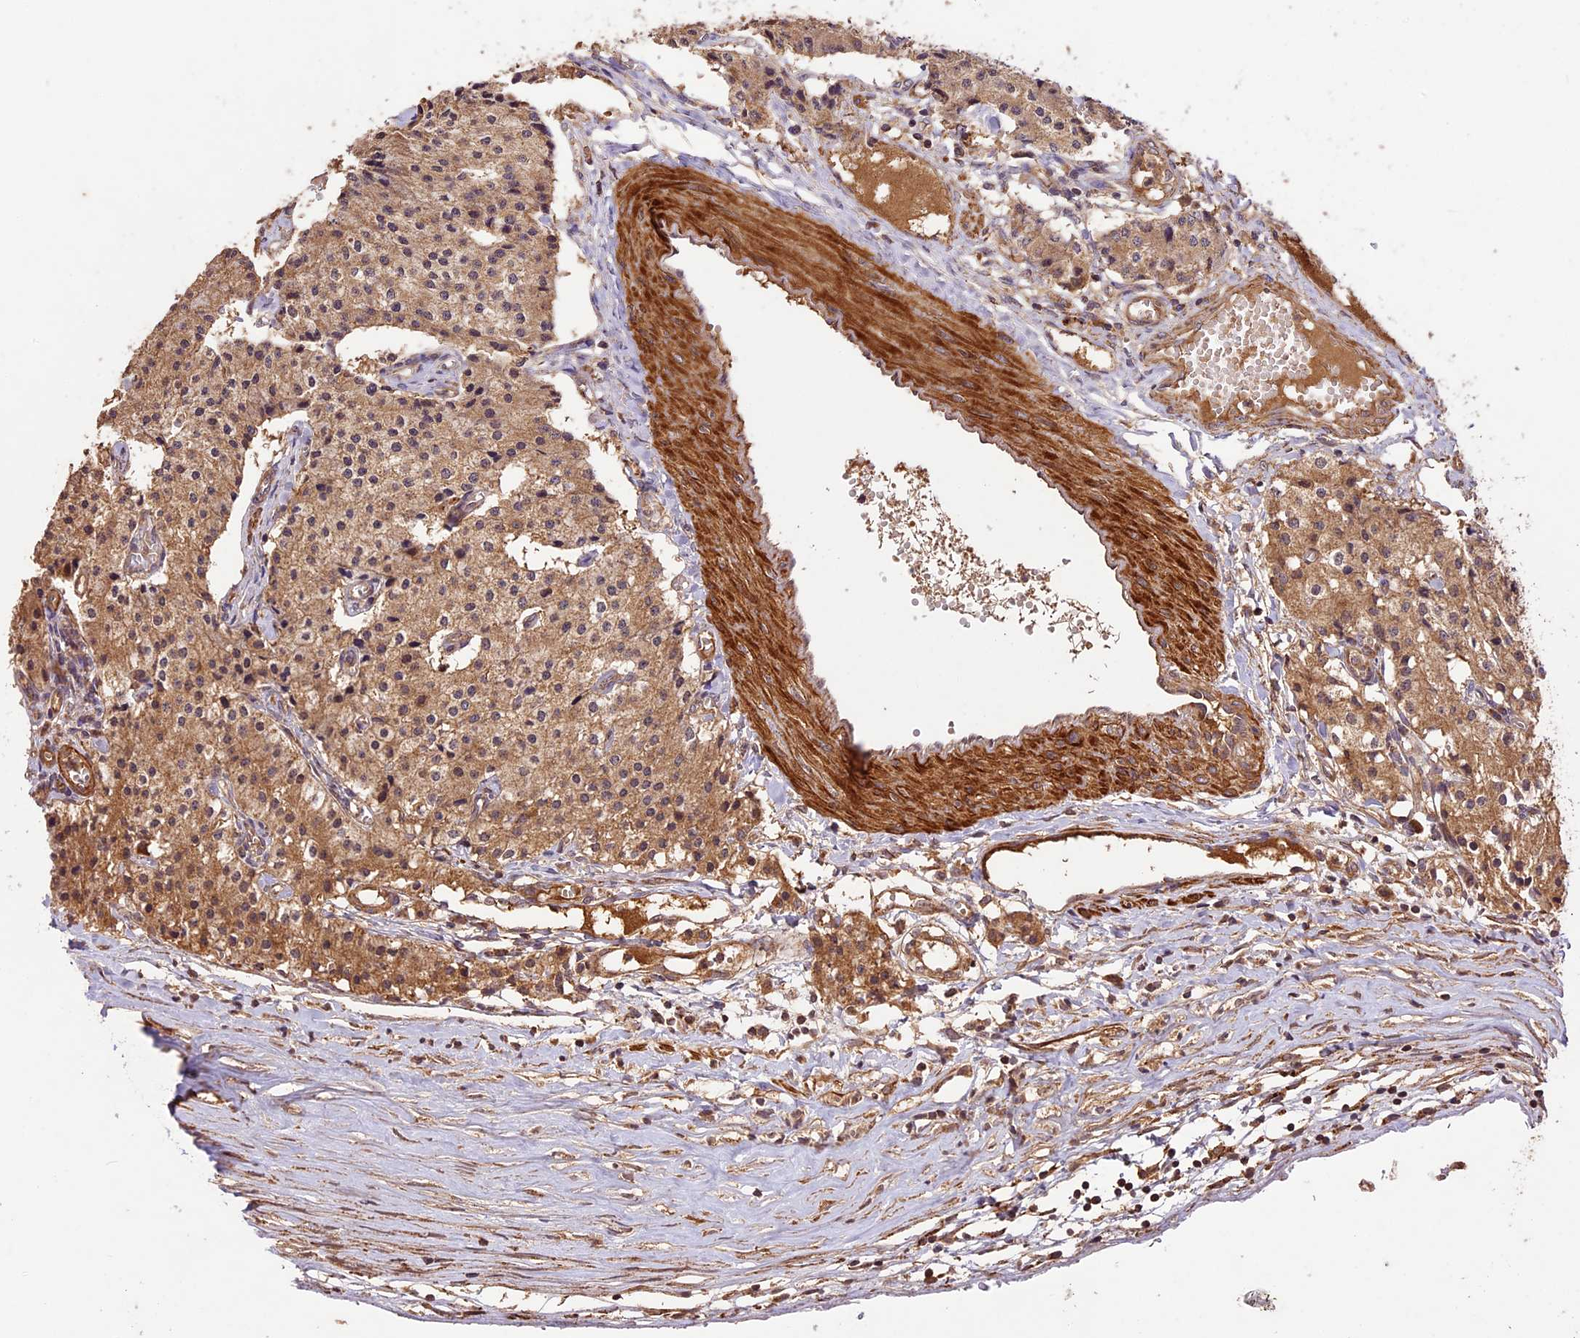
{"staining": {"intensity": "moderate", "quantity": ">75%", "location": "cytoplasmic/membranous"}, "tissue": "carcinoid", "cell_type": "Tumor cells", "image_type": "cancer", "snomed": [{"axis": "morphology", "description": "Carcinoid, malignant, NOS"}, {"axis": "topography", "description": "Colon"}], "caption": "Carcinoid was stained to show a protein in brown. There is medium levels of moderate cytoplasmic/membranous positivity in about >75% of tumor cells. Using DAB (brown) and hematoxylin (blue) stains, captured at high magnification using brightfield microscopy.", "gene": "CRLF1", "patient": {"sex": "female", "age": 52}}